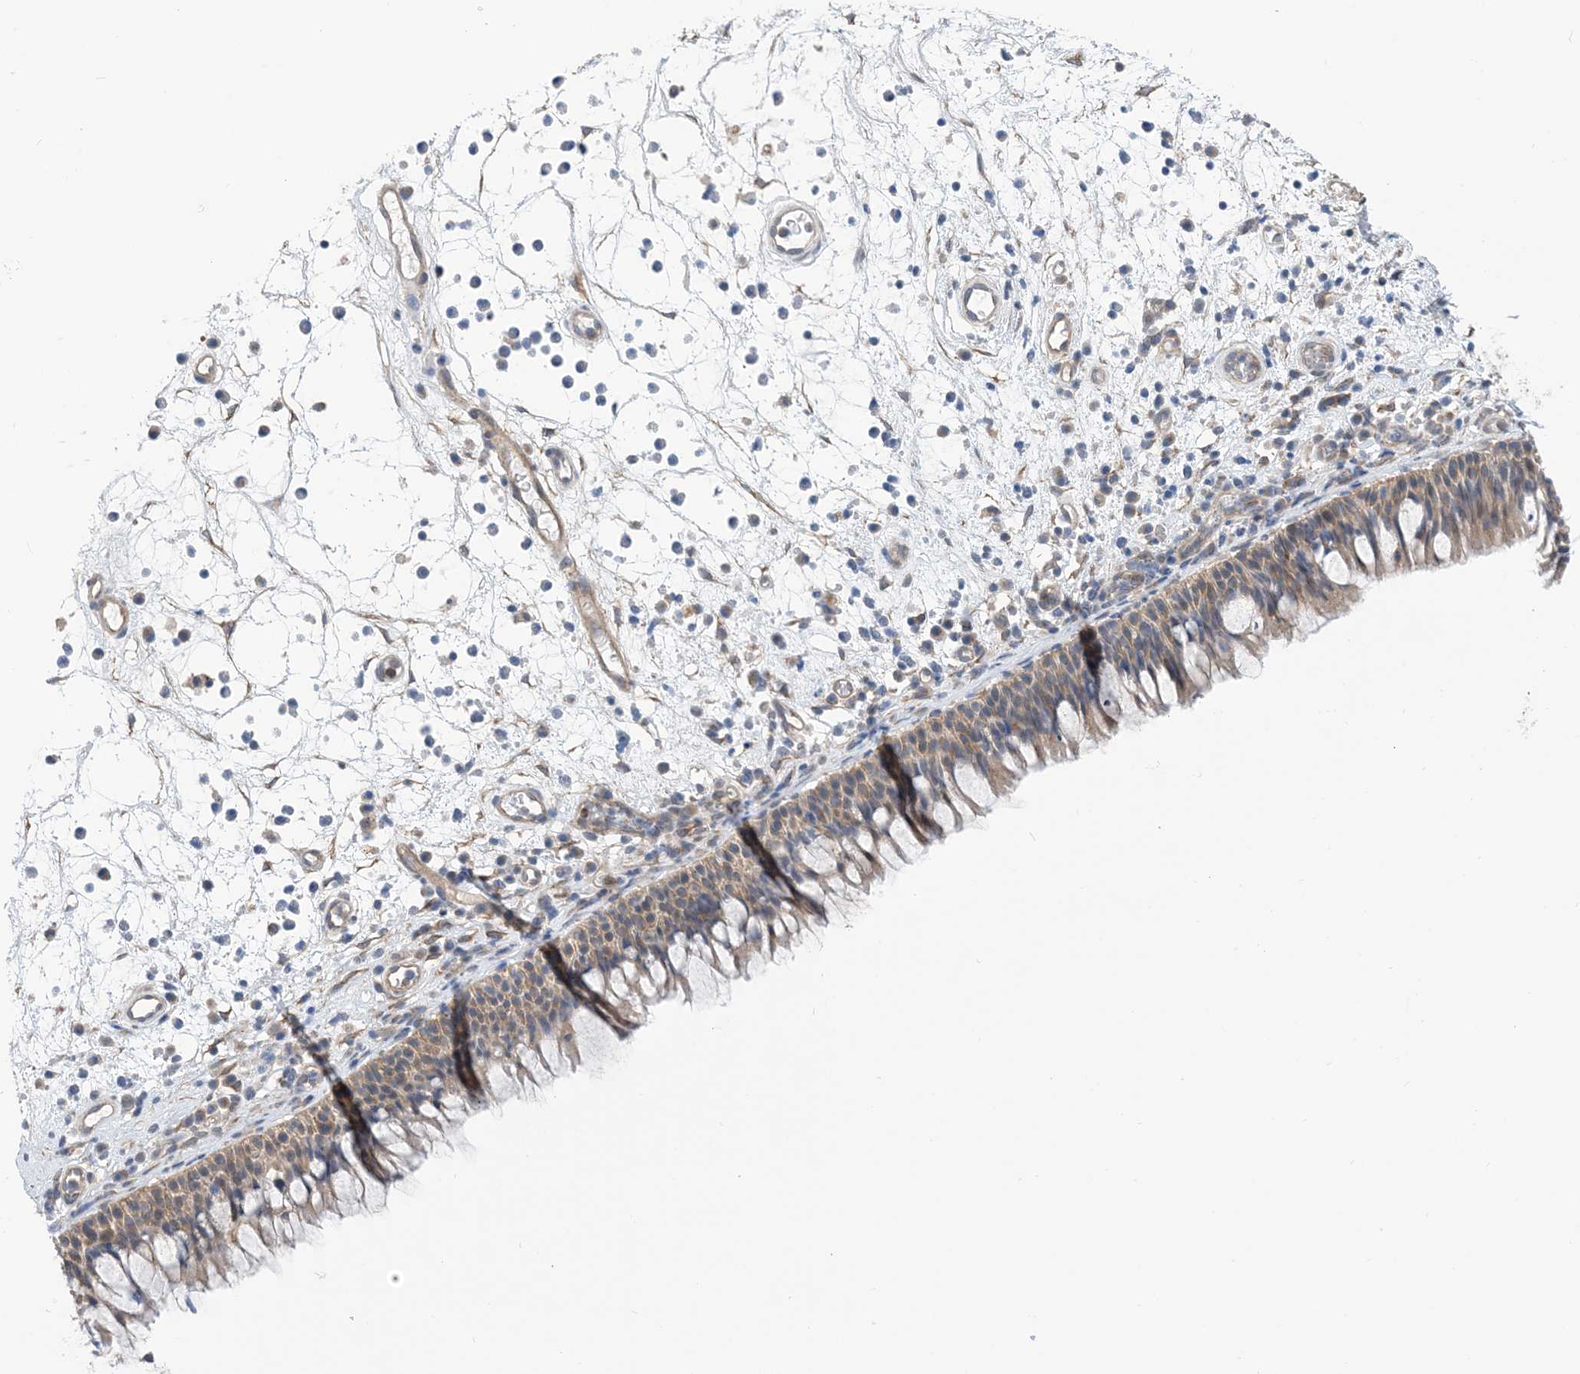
{"staining": {"intensity": "weak", "quantity": "25%-75%", "location": "cytoplasmic/membranous"}, "tissue": "nasopharynx", "cell_type": "Respiratory epithelial cells", "image_type": "normal", "snomed": [{"axis": "morphology", "description": "Normal tissue, NOS"}, {"axis": "morphology", "description": "Inflammation, NOS"}, {"axis": "morphology", "description": "Malignant melanoma, Metastatic site"}, {"axis": "topography", "description": "Nasopharynx"}], "caption": "A low amount of weak cytoplasmic/membranous staining is seen in approximately 25%-75% of respiratory epithelial cells in normal nasopharynx.", "gene": "EHBP1", "patient": {"sex": "male", "age": 70}}